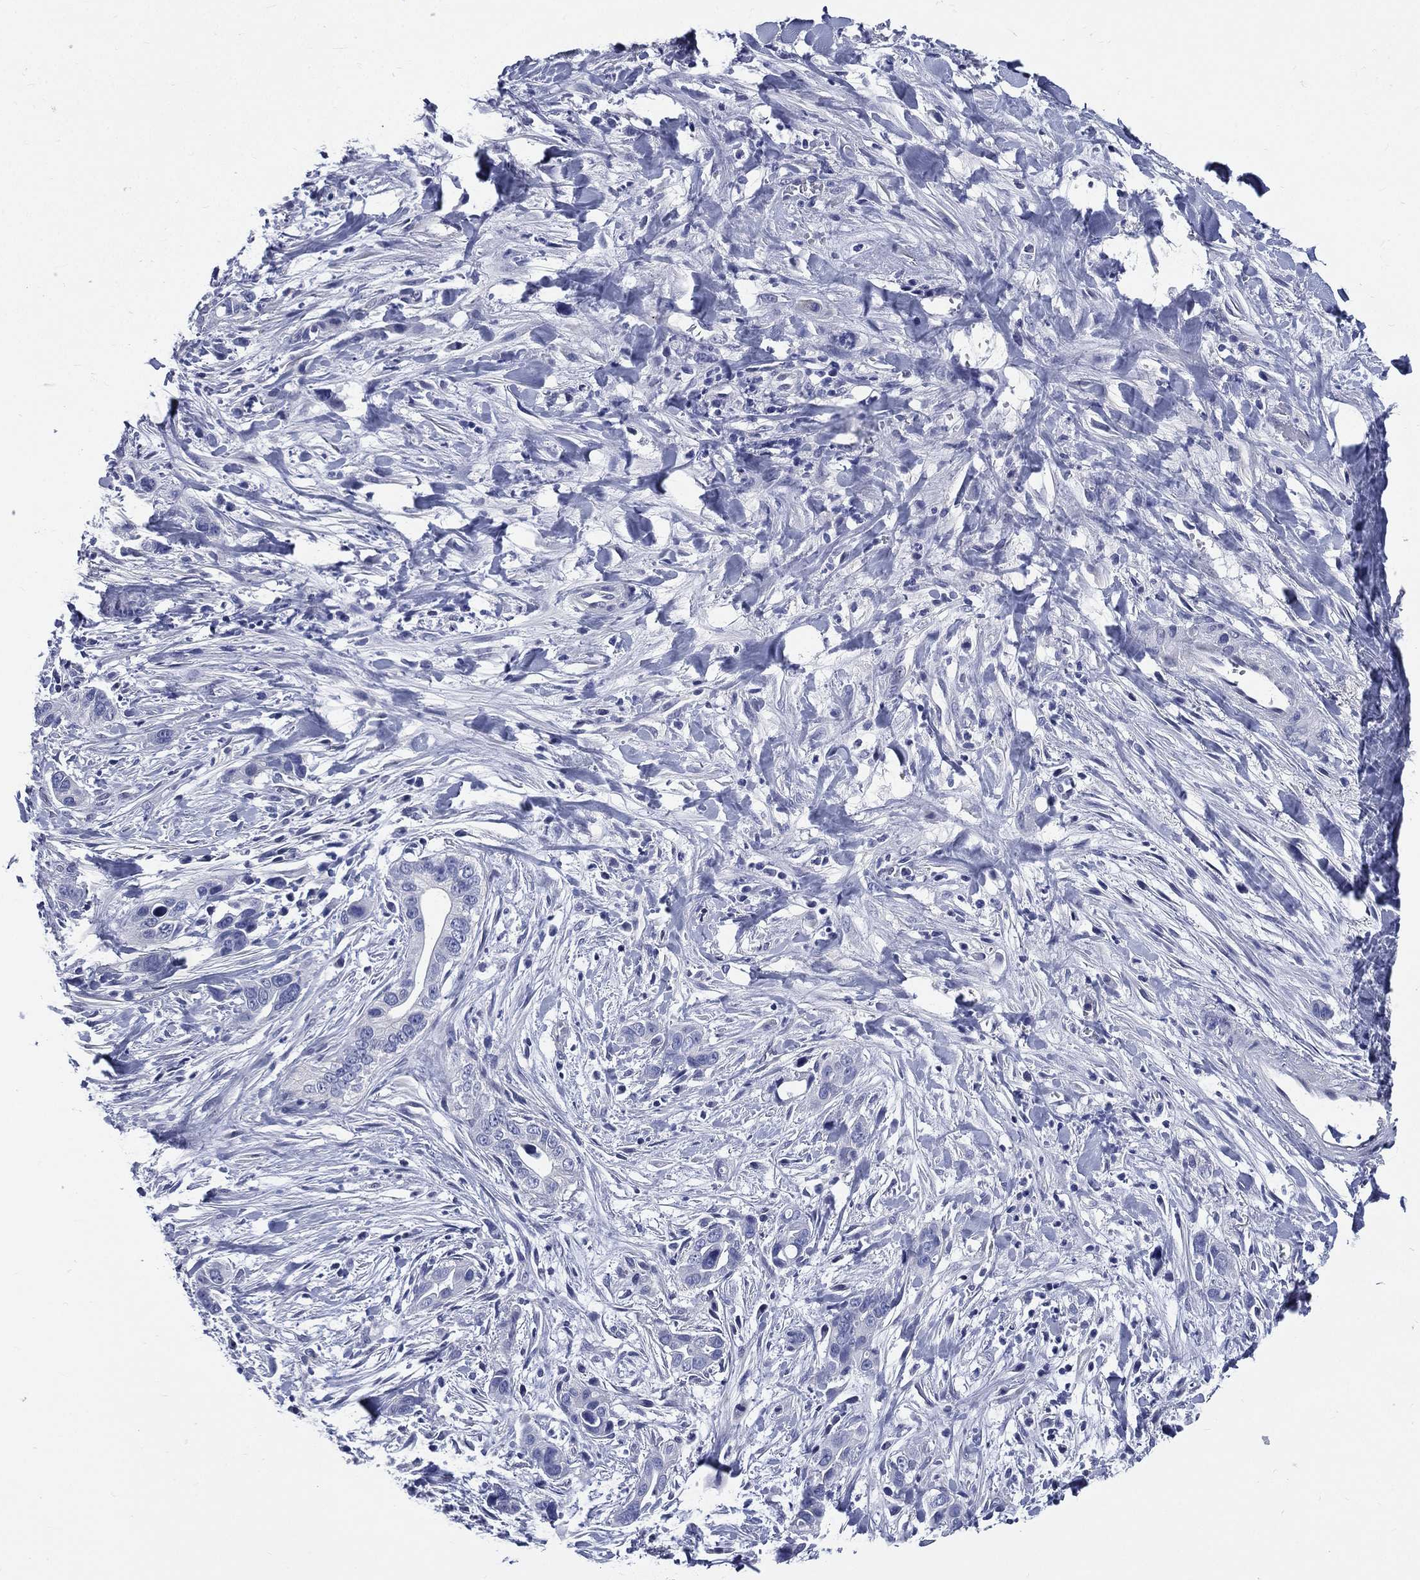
{"staining": {"intensity": "negative", "quantity": "none", "location": "none"}, "tissue": "liver cancer", "cell_type": "Tumor cells", "image_type": "cancer", "snomed": [{"axis": "morphology", "description": "Cholangiocarcinoma"}, {"axis": "topography", "description": "Liver"}], "caption": "Image shows no significant protein expression in tumor cells of cholangiocarcinoma (liver). (IHC, brightfield microscopy, high magnification).", "gene": "DPYS", "patient": {"sex": "female", "age": 79}}